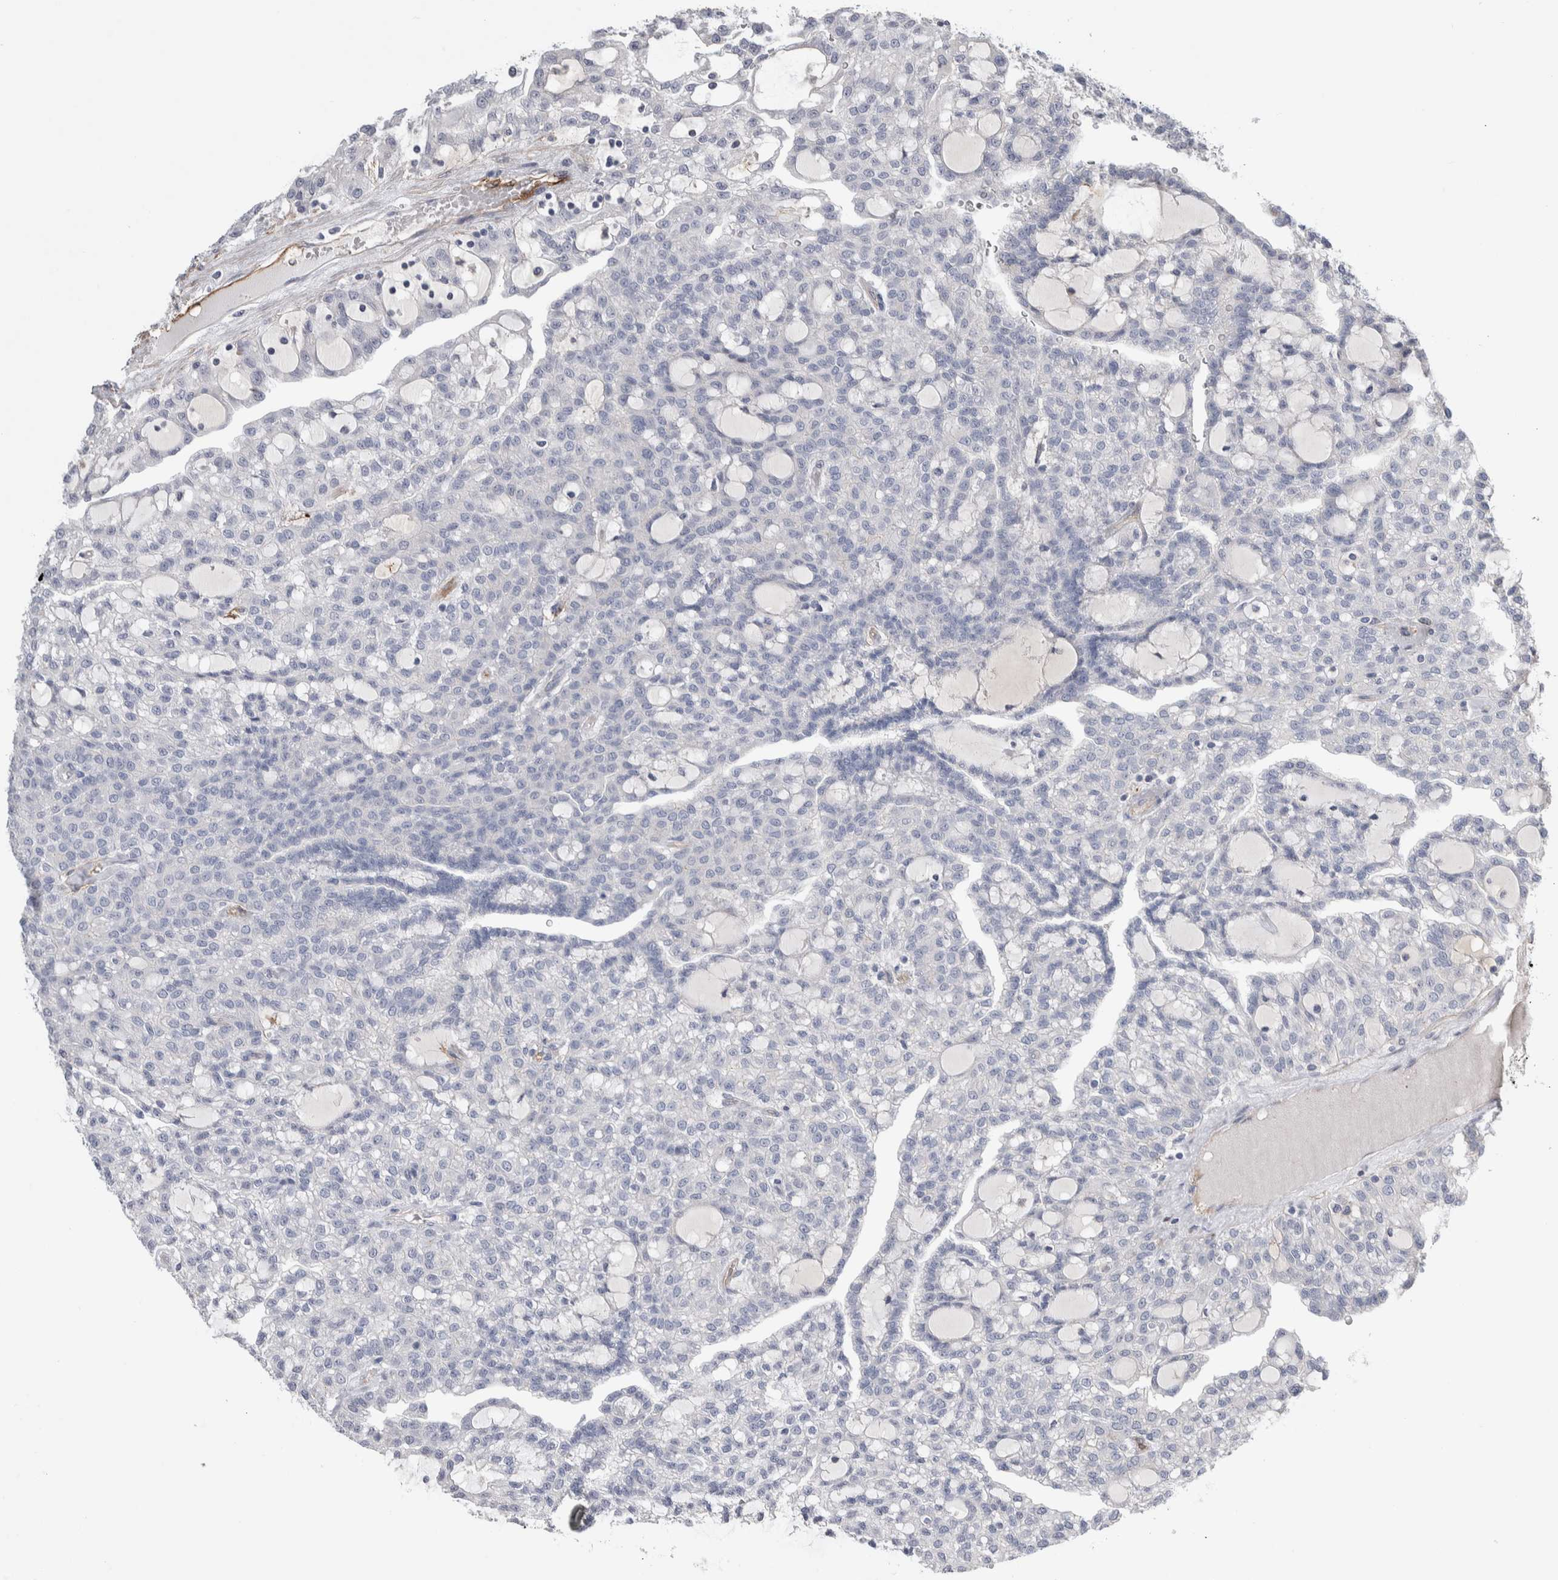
{"staining": {"intensity": "negative", "quantity": "none", "location": "none"}, "tissue": "renal cancer", "cell_type": "Tumor cells", "image_type": "cancer", "snomed": [{"axis": "morphology", "description": "Adenocarcinoma, NOS"}, {"axis": "topography", "description": "Kidney"}], "caption": "Tumor cells show no significant expression in renal cancer (adenocarcinoma).", "gene": "CEP131", "patient": {"sex": "male", "age": 63}}